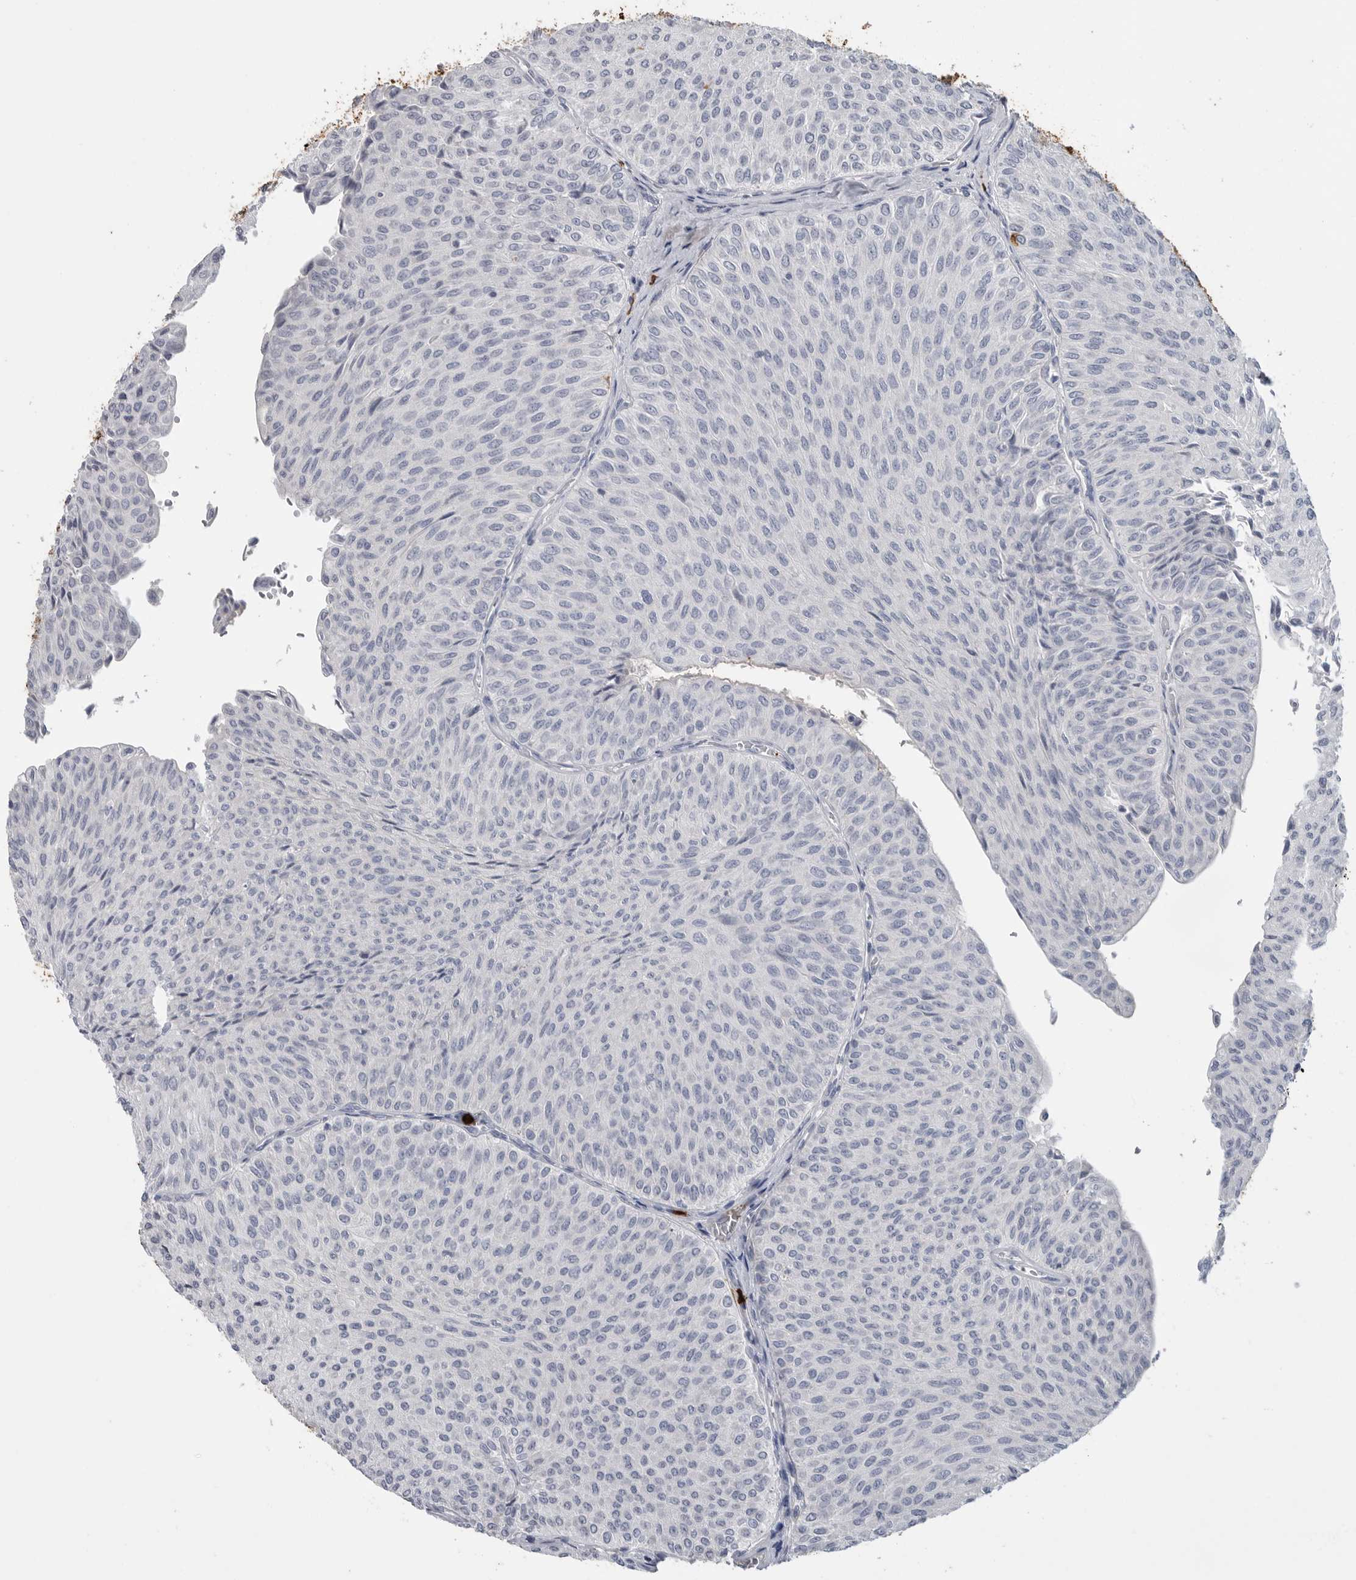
{"staining": {"intensity": "negative", "quantity": "none", "location": "none"}, "tissue": "urothelial cancer", "cell_type": "Tumor cells", "image_type": "cancer", "snomed": [{"axis": "morphology", "description": "Urothelial carcinoma, Low grade"}, {"axis": "topography", "description": "Urinary bladder"}], "caption": "Protein analysis of urothelial cancer exhibits no significant expression in tumor cells.", "gene": "CYB561D1", "patient": {"sex": "male", "age": 78}}